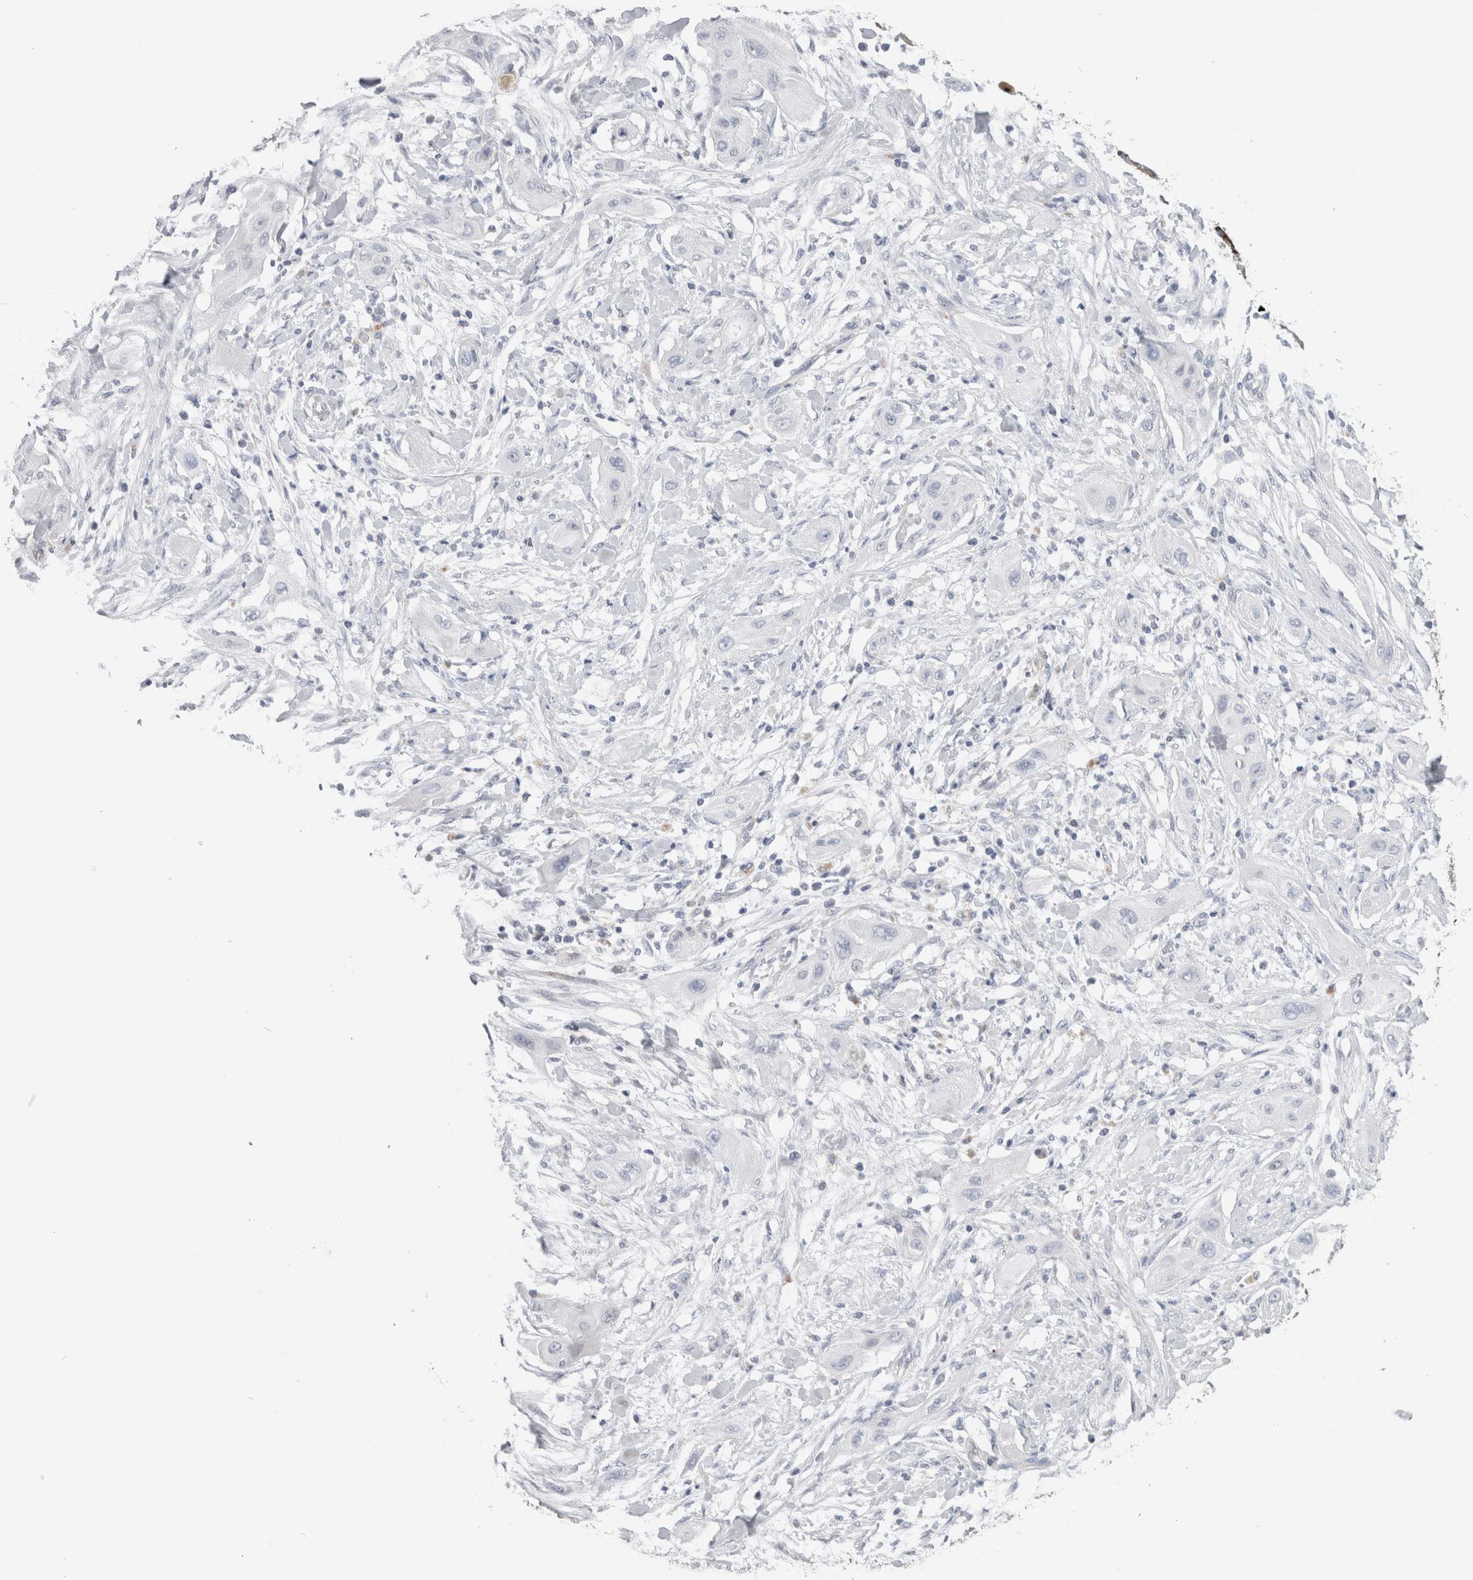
{"staining": {"intensity": "negative", "quantity": "none", "location": "none"}, "tissue": "lung cancer", "cell_type": "Tumor cells", "image_type": "cancer", "snomed": [{"axis": "morphology", "description": "Squamous cell carcinoma, NOS"}, {"axis": "topography", "description": "Lung"}], "caption": "Lung cancer (squamous cell carcinoma) was stained to show a protein in brown. There is no significant expression in tumor cells.", "gene": "EPDR1", "patient": {"sex": "female", "age": 47}}